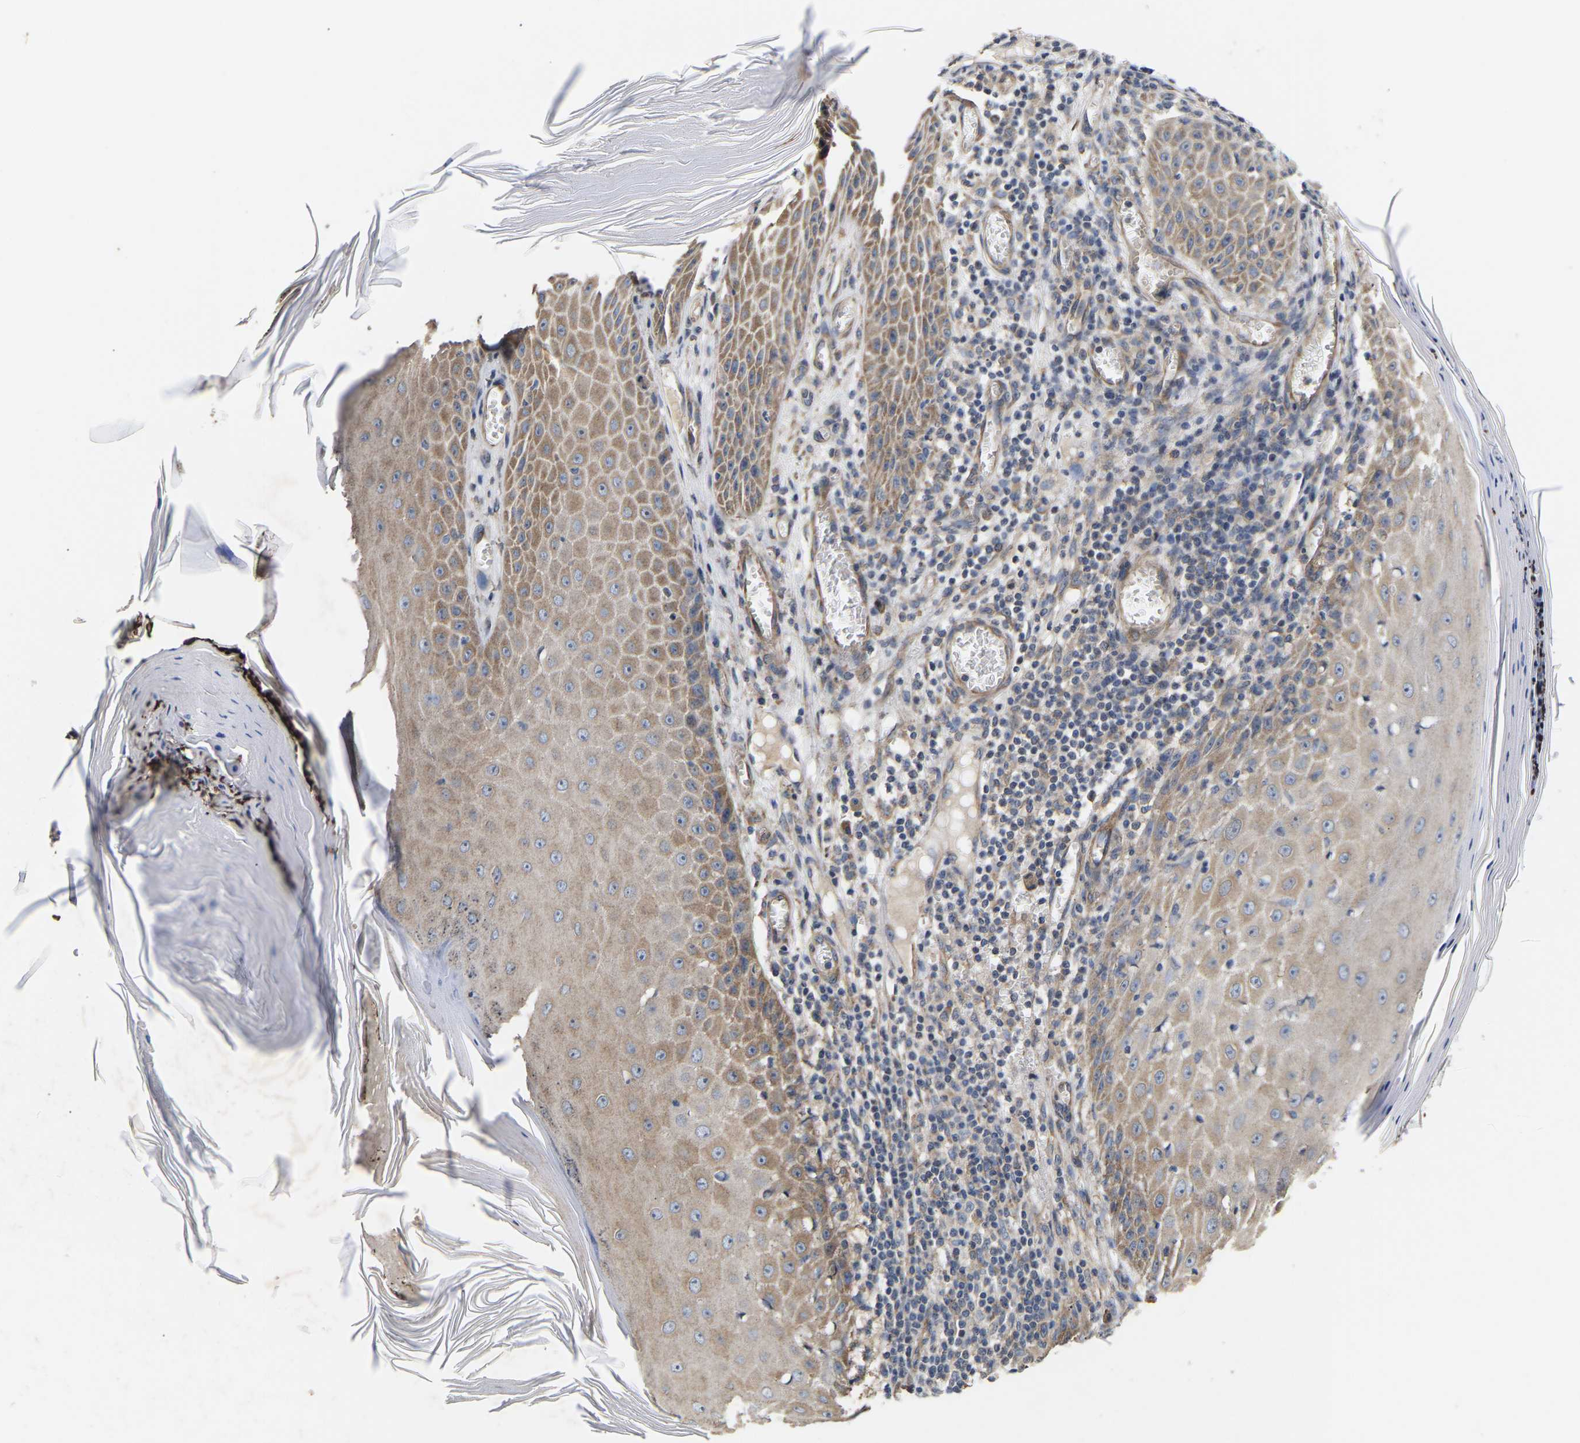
{"staining": {"intensity": "weak", "quantity": ">75%", "location": "cytoplasmic/membranous"}, "tissue": "skin cancer", "cell_type": "Tumor cells", "image_type": "cancer", "snomed": [{"axis": "morphology", "description": "Squamous cell carcinoma, NOS"}, {"axis": "topography", "description": "Skin"}], "caption": "Weak cytoplasmic/membranous protein expression is seen in approximately >75% of tumor cells in skin cancer (squamous cell carcinoma).", "gene": "AIMP2", "patient": {"sex": "female", "age": 73}}